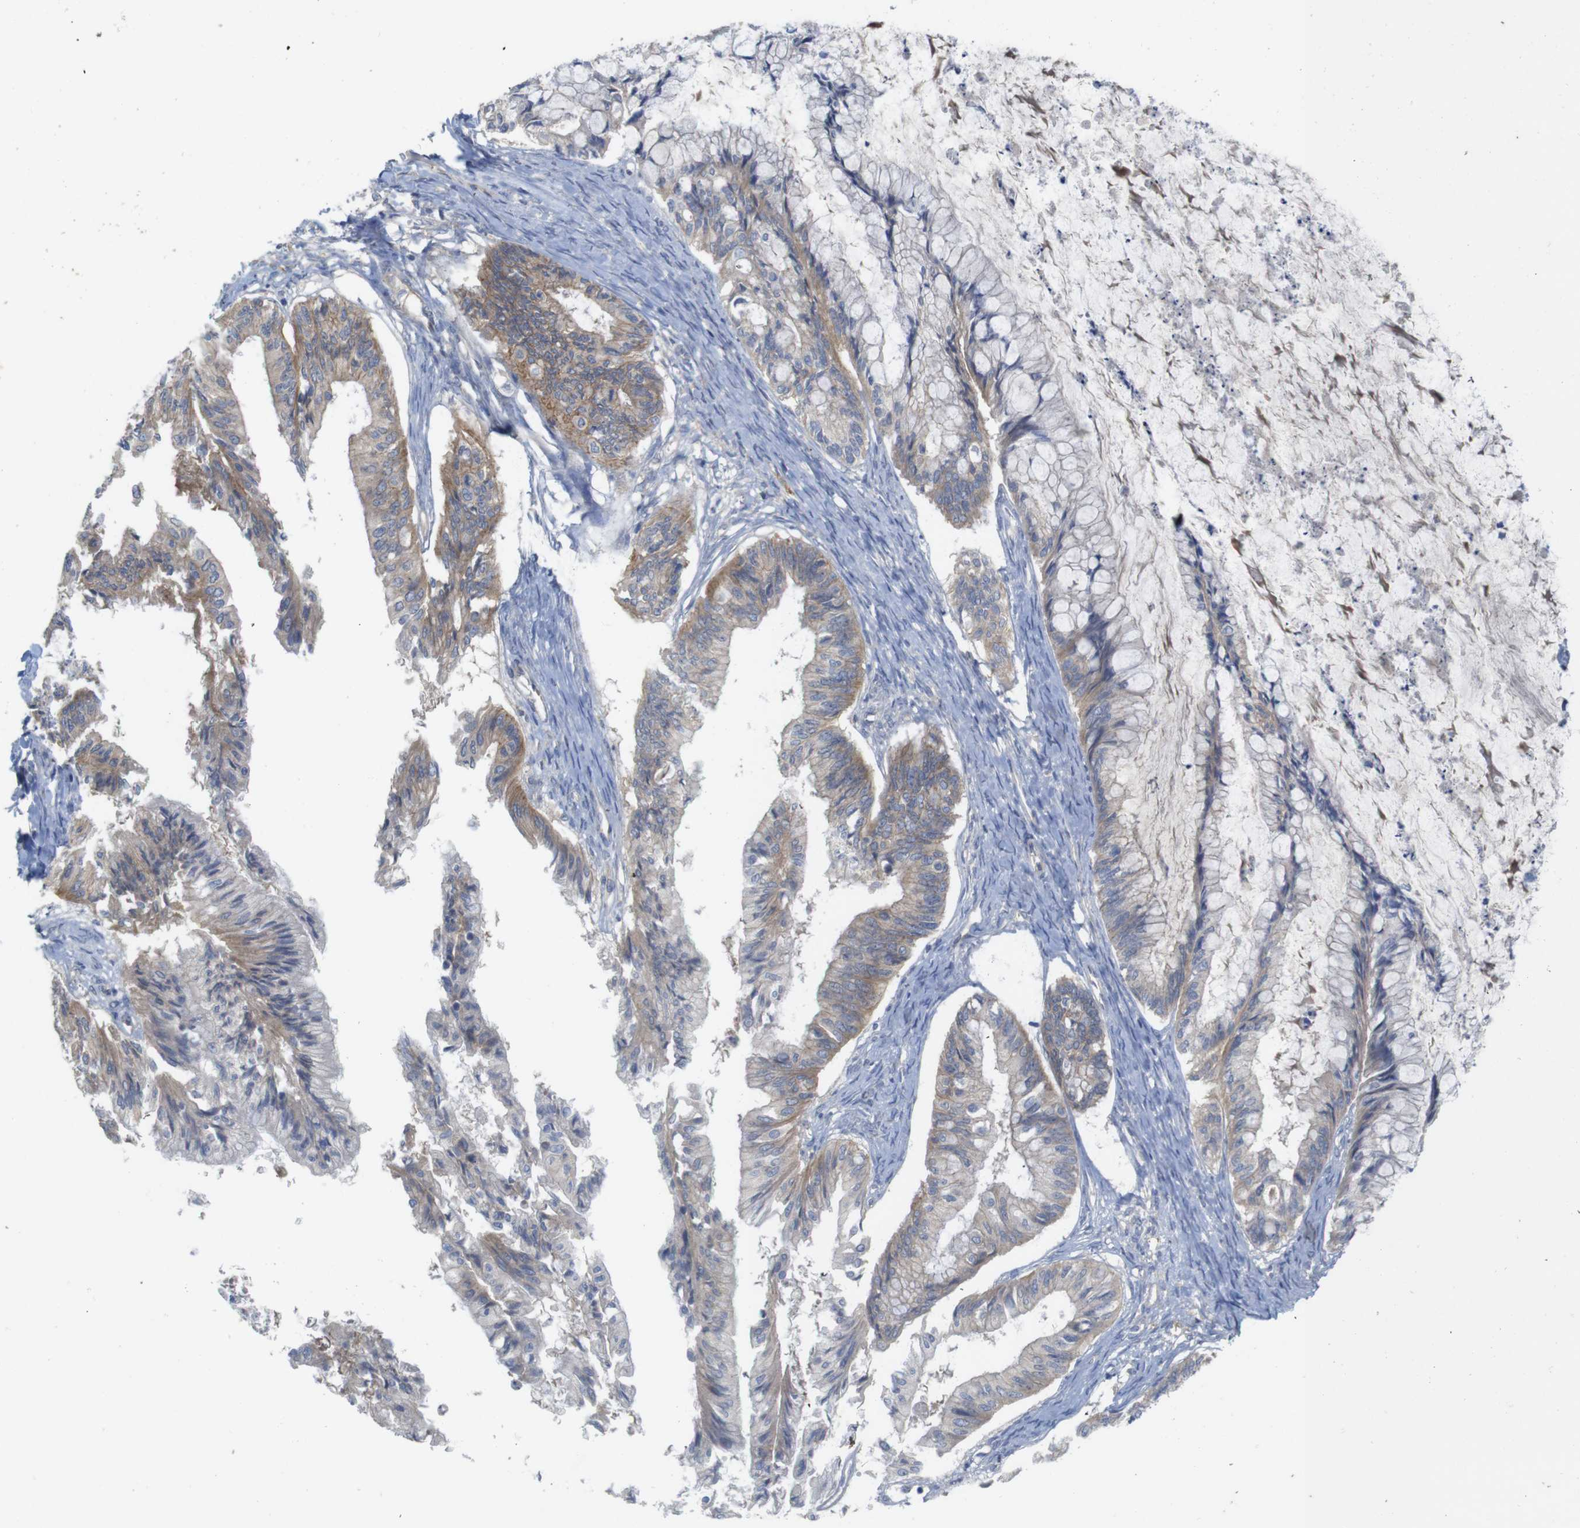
{"staining": {"intensity": "moderate", "quantity": "25%-75%", "location": "cytoplasmic/membranous"}, "tissue": "ovarian cancer", "cell_type": "Tumor cells", "image_type": "cancer", "snomed": [{"axis": "morphology", "description": "Cystadenocarcinoma, mucinous, NOS"}, {"axis": "topography", "description": "Ovary"}], "caption": "Tumor cells show moderate cytoplasmic/membranous expression in approximately 25%-75% of cells in ovarian cancer. (Stains: DAB in brown, nuclei in blue, Microscopy: brightfield microscopy at high magnification).", "gene": "KIDINS220", "patient": {"sex": "female", "age": 57}}